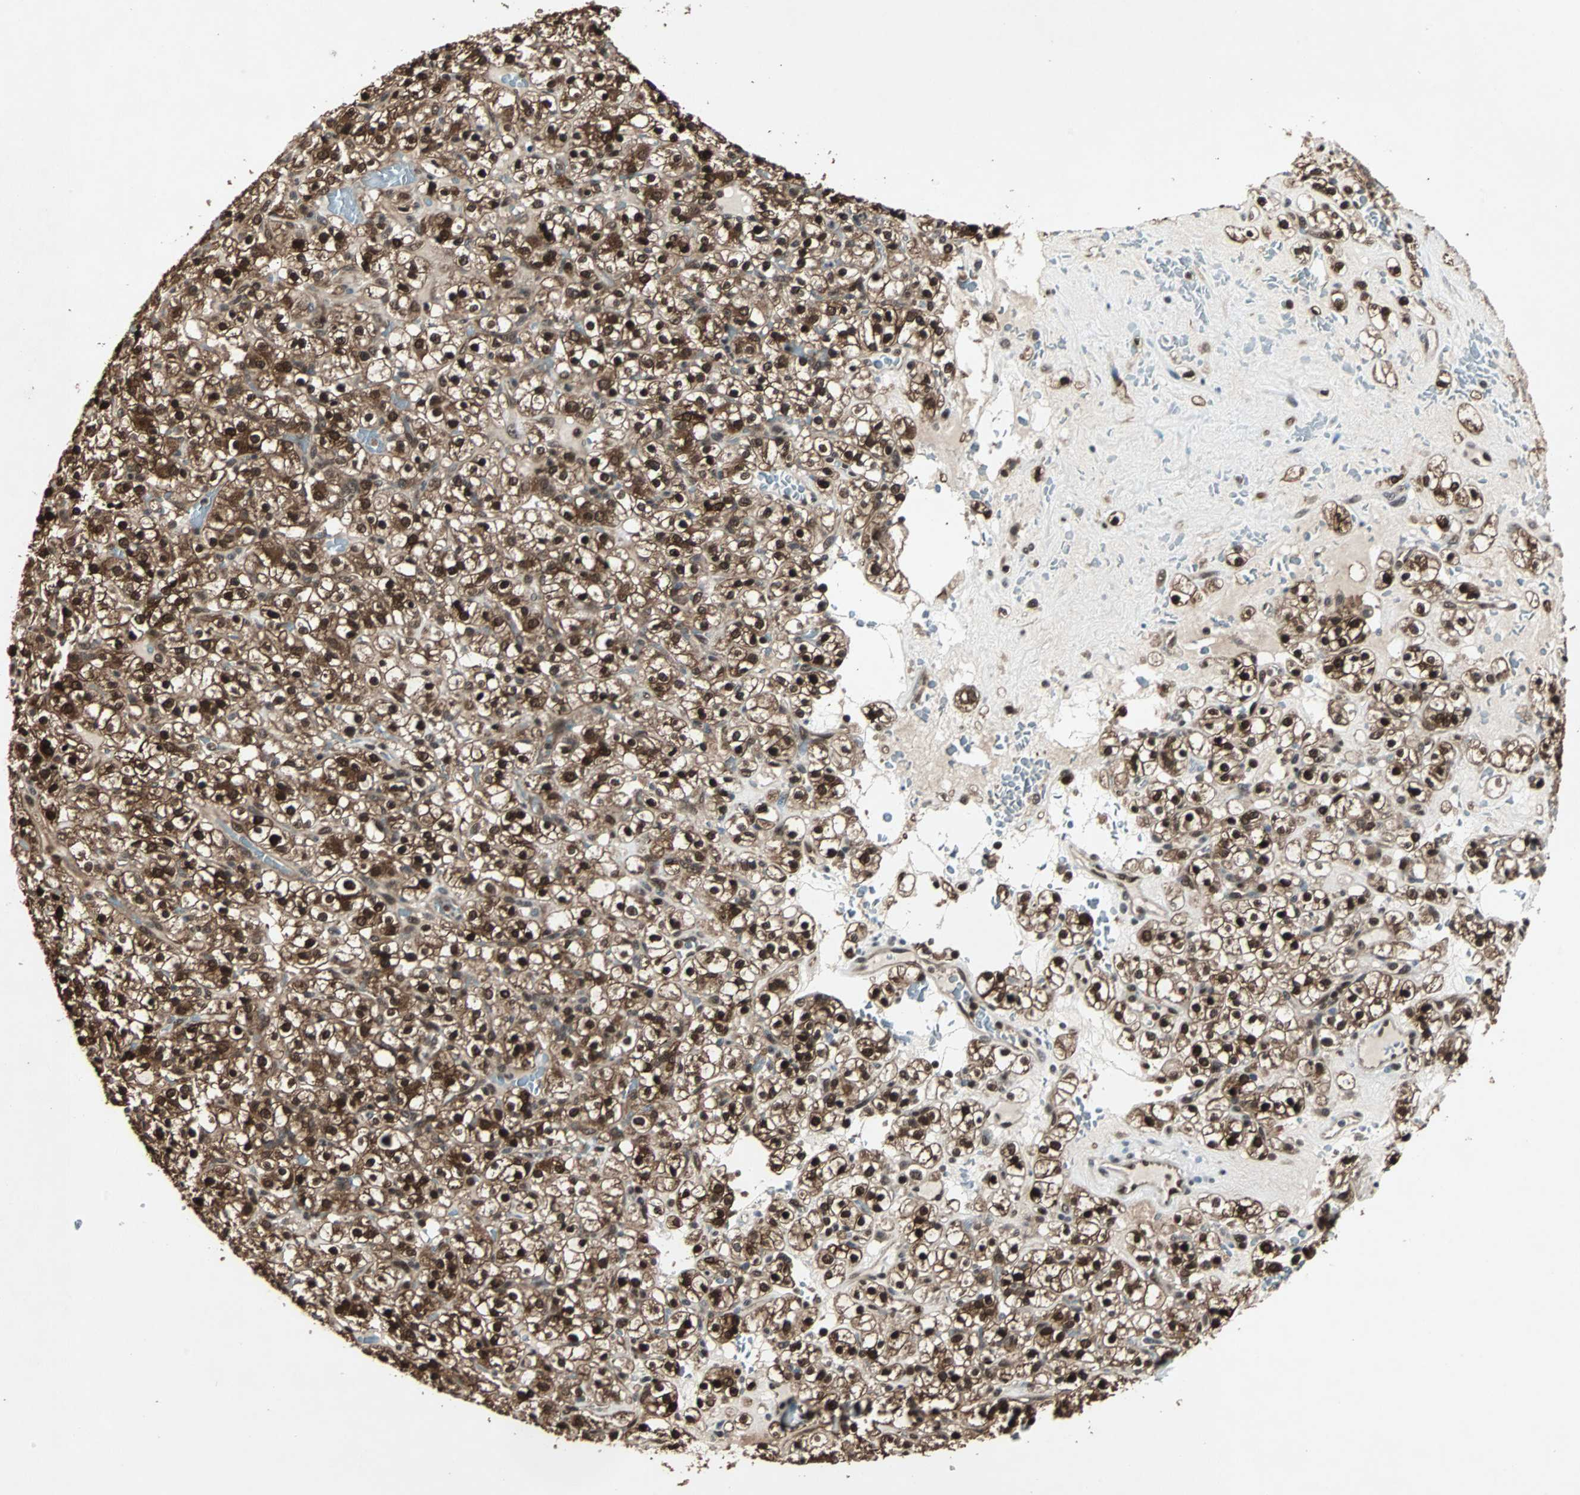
{"staining": {"intensity": "strong", "quantity": ">75%", "location": "cytoplasmic/membranous,nuclear"}, "tissue": "renal cancer", "cell_type": "Tumor cells", "image_type": "cancer", "snomed": [{"axis": "morphology", "description": "Normal tissue, NOS"}, {"axis": "morphology", "description": "Adenocarcinoma, NOS"}, {"axis": "topography", "description": "Kidney"}], "caption": "Brown immunohistochemical staining in adenocarcinoma (renal) exhibits strong cytoplasmic/membranous and nuclear positivity in approximately >75% of tumor cells.", "gene": "ACLY", "patient": {"sex": "female", "age": 72}}